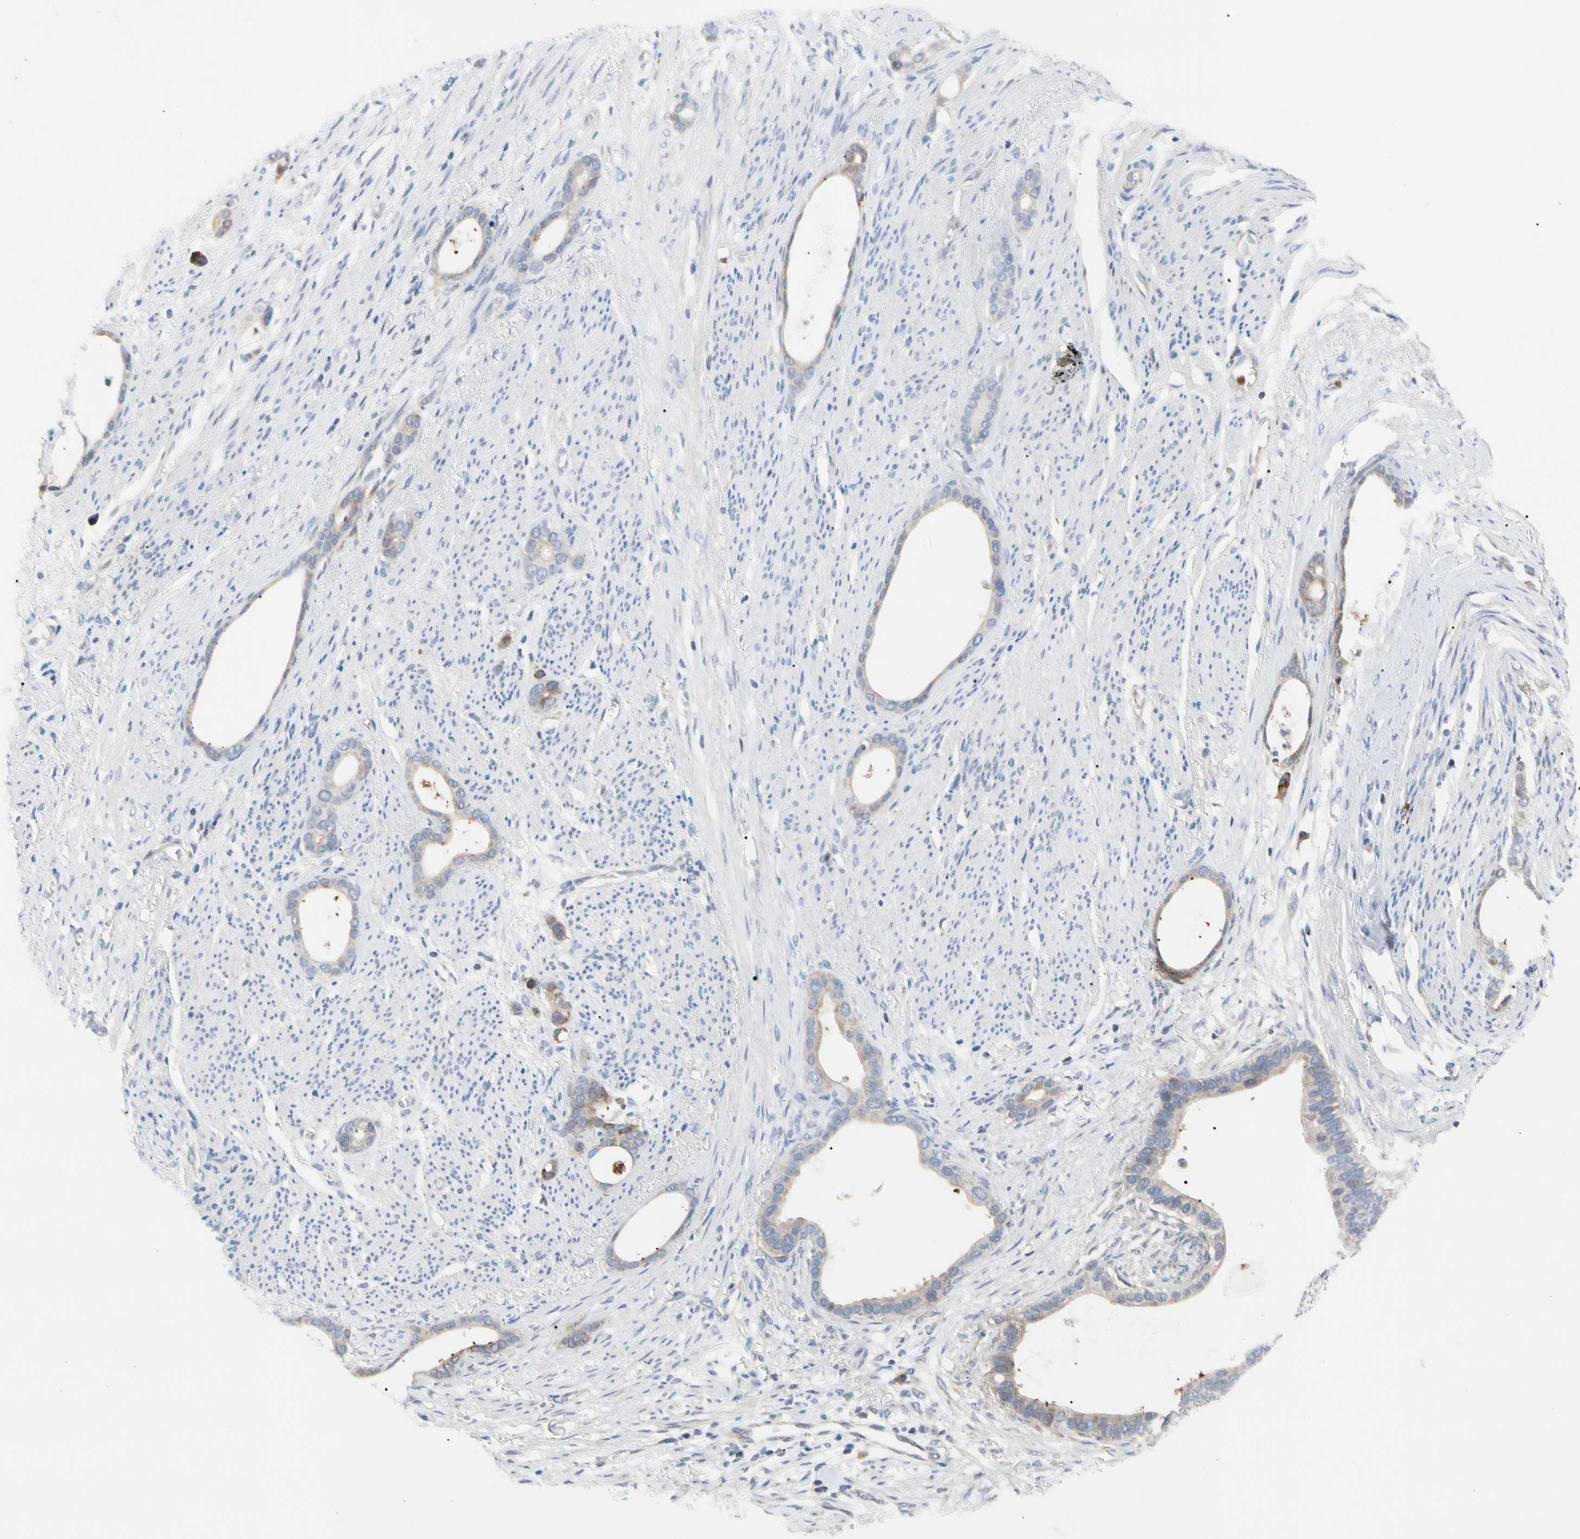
{"staining": {"intensity": "weak", "quantity": "25%-75%", "location": "cytoplasmic/membranous"}, "tissue": "stomach cancer", "cell_type": "Tumor cells", "image_type": "cancer", "snomed": [{"axis": "morphology", "description": "Adenocarcinoma, NOS"}, {"axis": "topography", "description": "Stomach"}], "caption": "IHC image of neoplastic tissue: human stomach cancer stained using immunohistochemistry demonstrates low levels of weak protein expression localized specifically in the cytoplasmic/membranous of tumor cells, appearing as a cytoplasmic/membranous brown color.", "gene": "MCL1", "patient": {"sex": "female", "age": 75}}